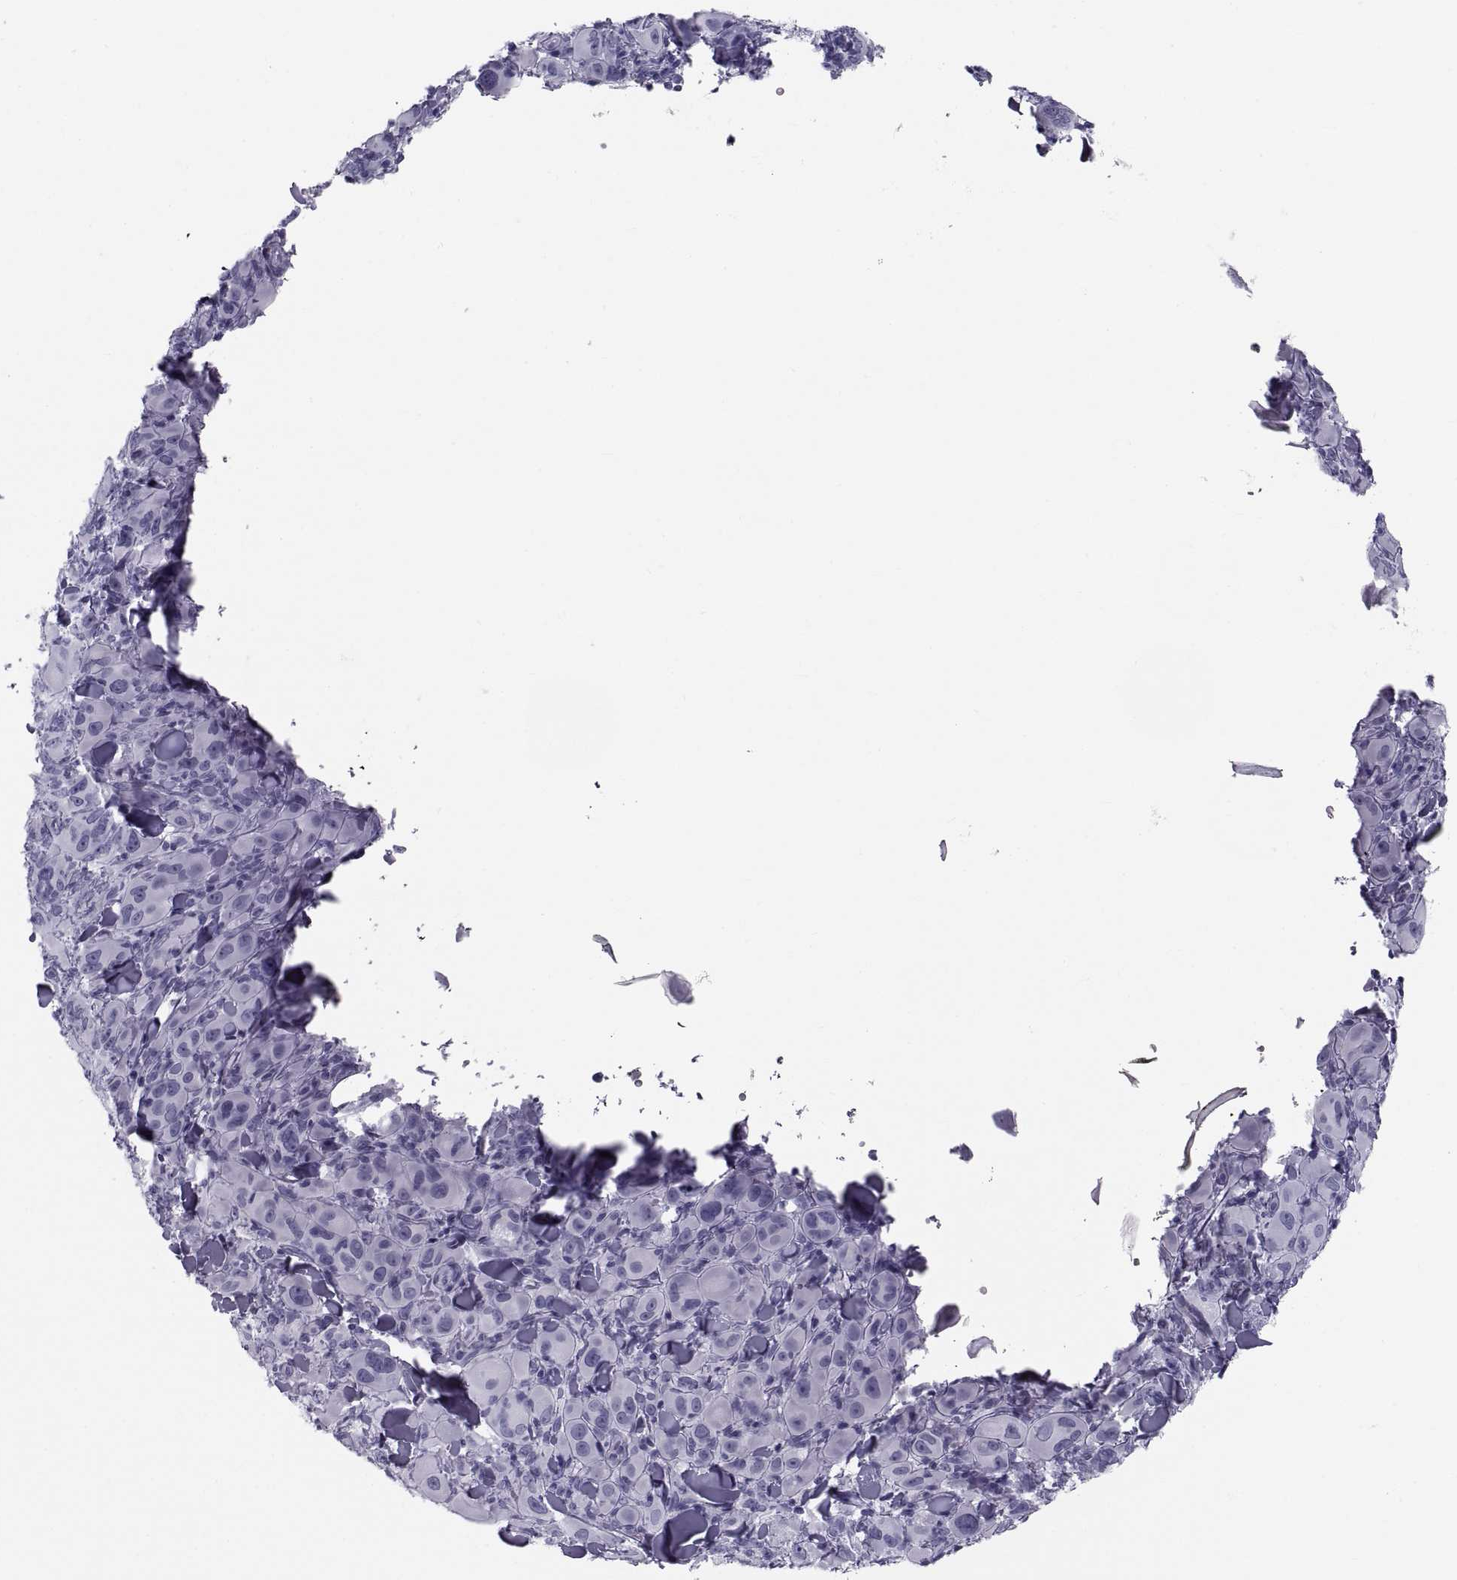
{"staining": {"intensity": "negative", "quantity": "none", "location": "none"}, "tissue": "melanoma", "cell_type": "Tumor cells", "image_type": "cancer", "snomed": [{"axis": "morphology", "description": "Malignant melanoma, NOS"}, {"axis": "topography", "description": "Skin"}], "caption": "A histopathology image of human melanoma is negative for staining in tumor cells. (Brightfield microscopy of DAB (3,3'-diaminobenzidine) immunohistochemistry at high magnification).", "gene": "CRISP1", "patient": {"sex": "female", "age": 87}}